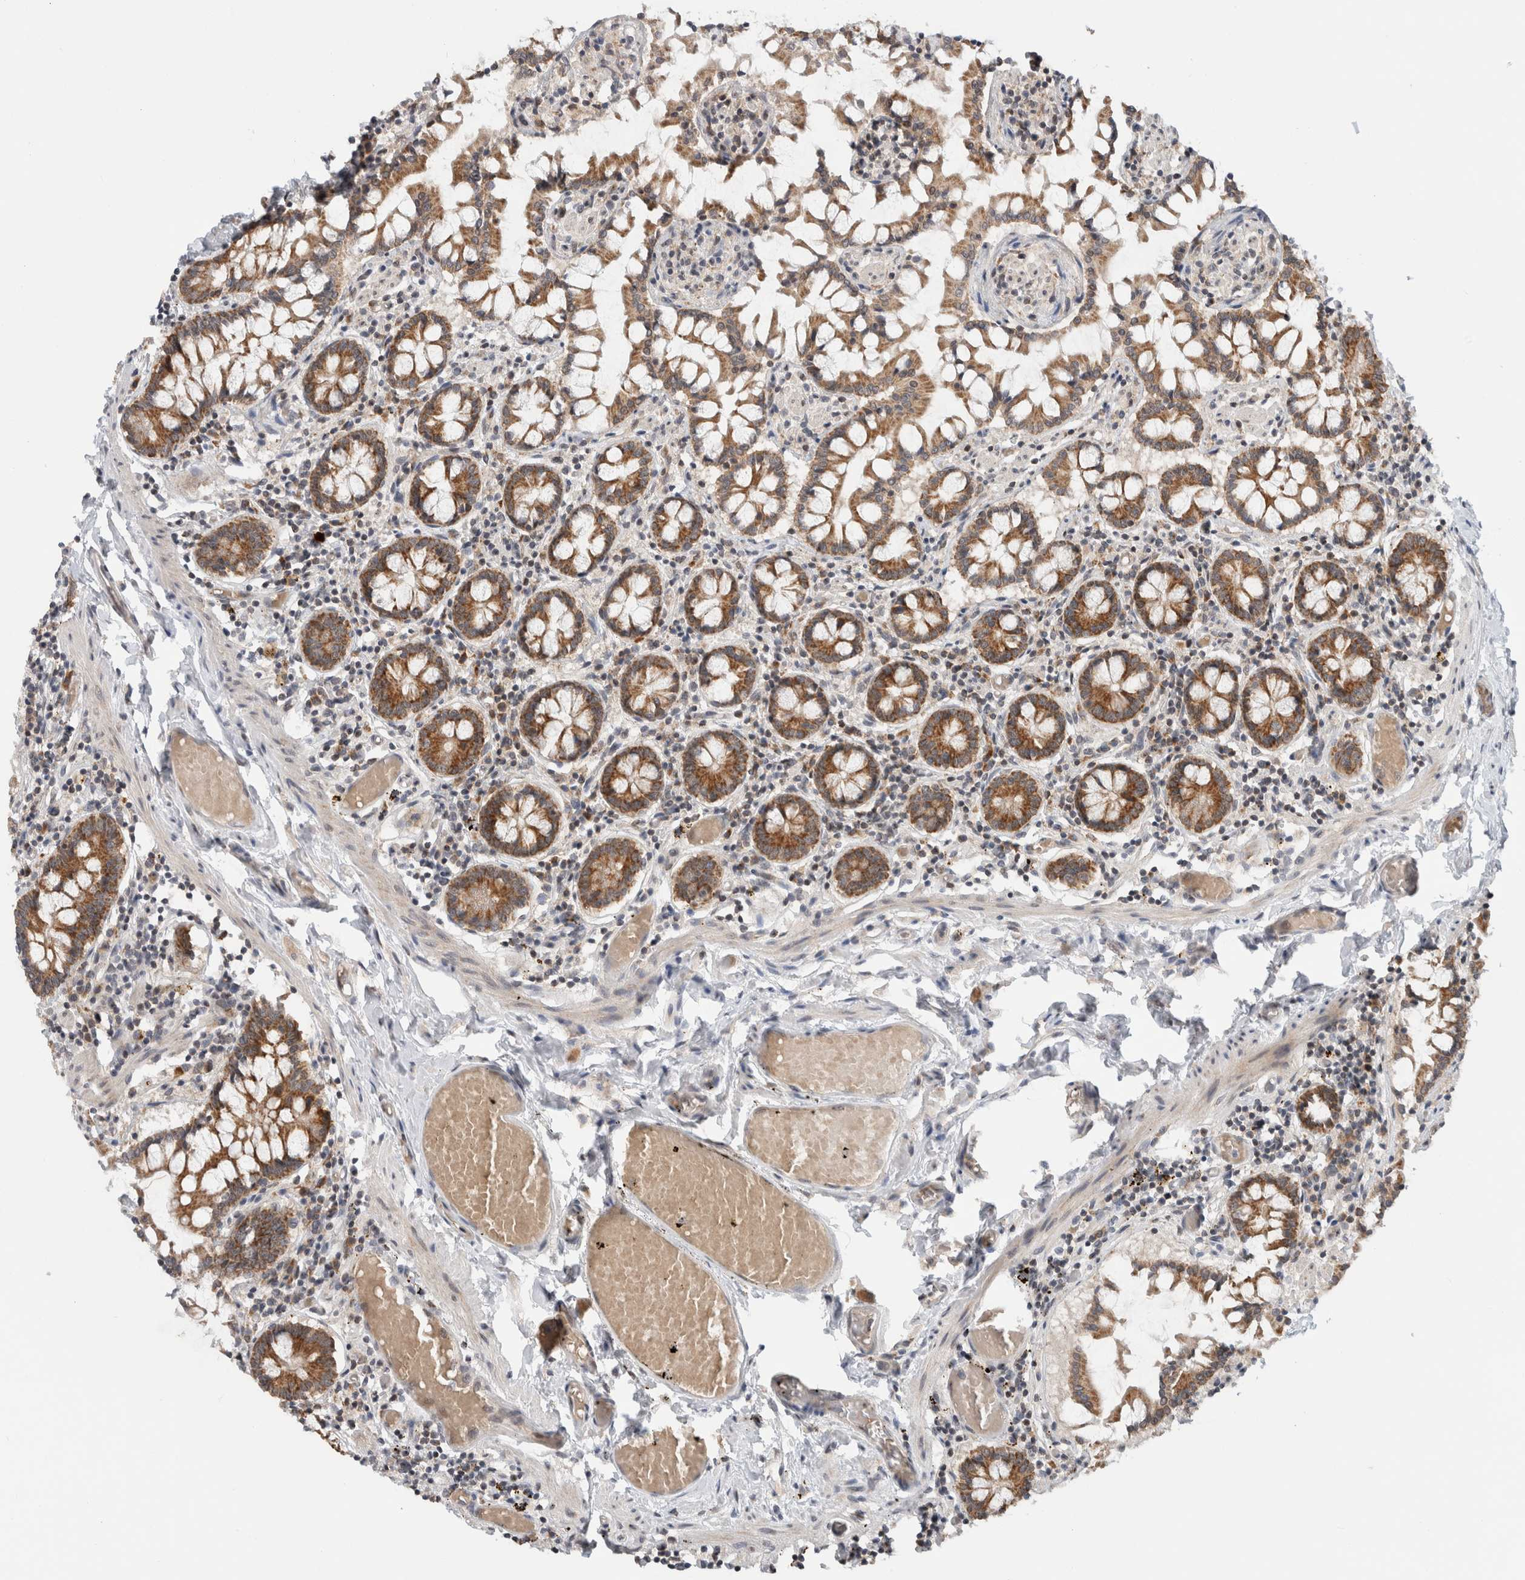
{"staining": {"intensity": "moderate", "quantity": ">75%", "location": "cytoplasmic/membranous"}, "tissue": "small intestine", "cell_type": "Glandular cells", "image_type": "normal", "snomed": [{"axis": "morphology", "description": "Normal tissue, NOS"}, {"axis": "topography", "description": "Small intestine"}], "caption": "Small intestine stained with immunohistochemistry exhibits moderate cytoplasmic/membranous staining in approximately >75% of glandular cells.", "gene": "CMC2", "patient": {"sex": "male", "age": 41}}